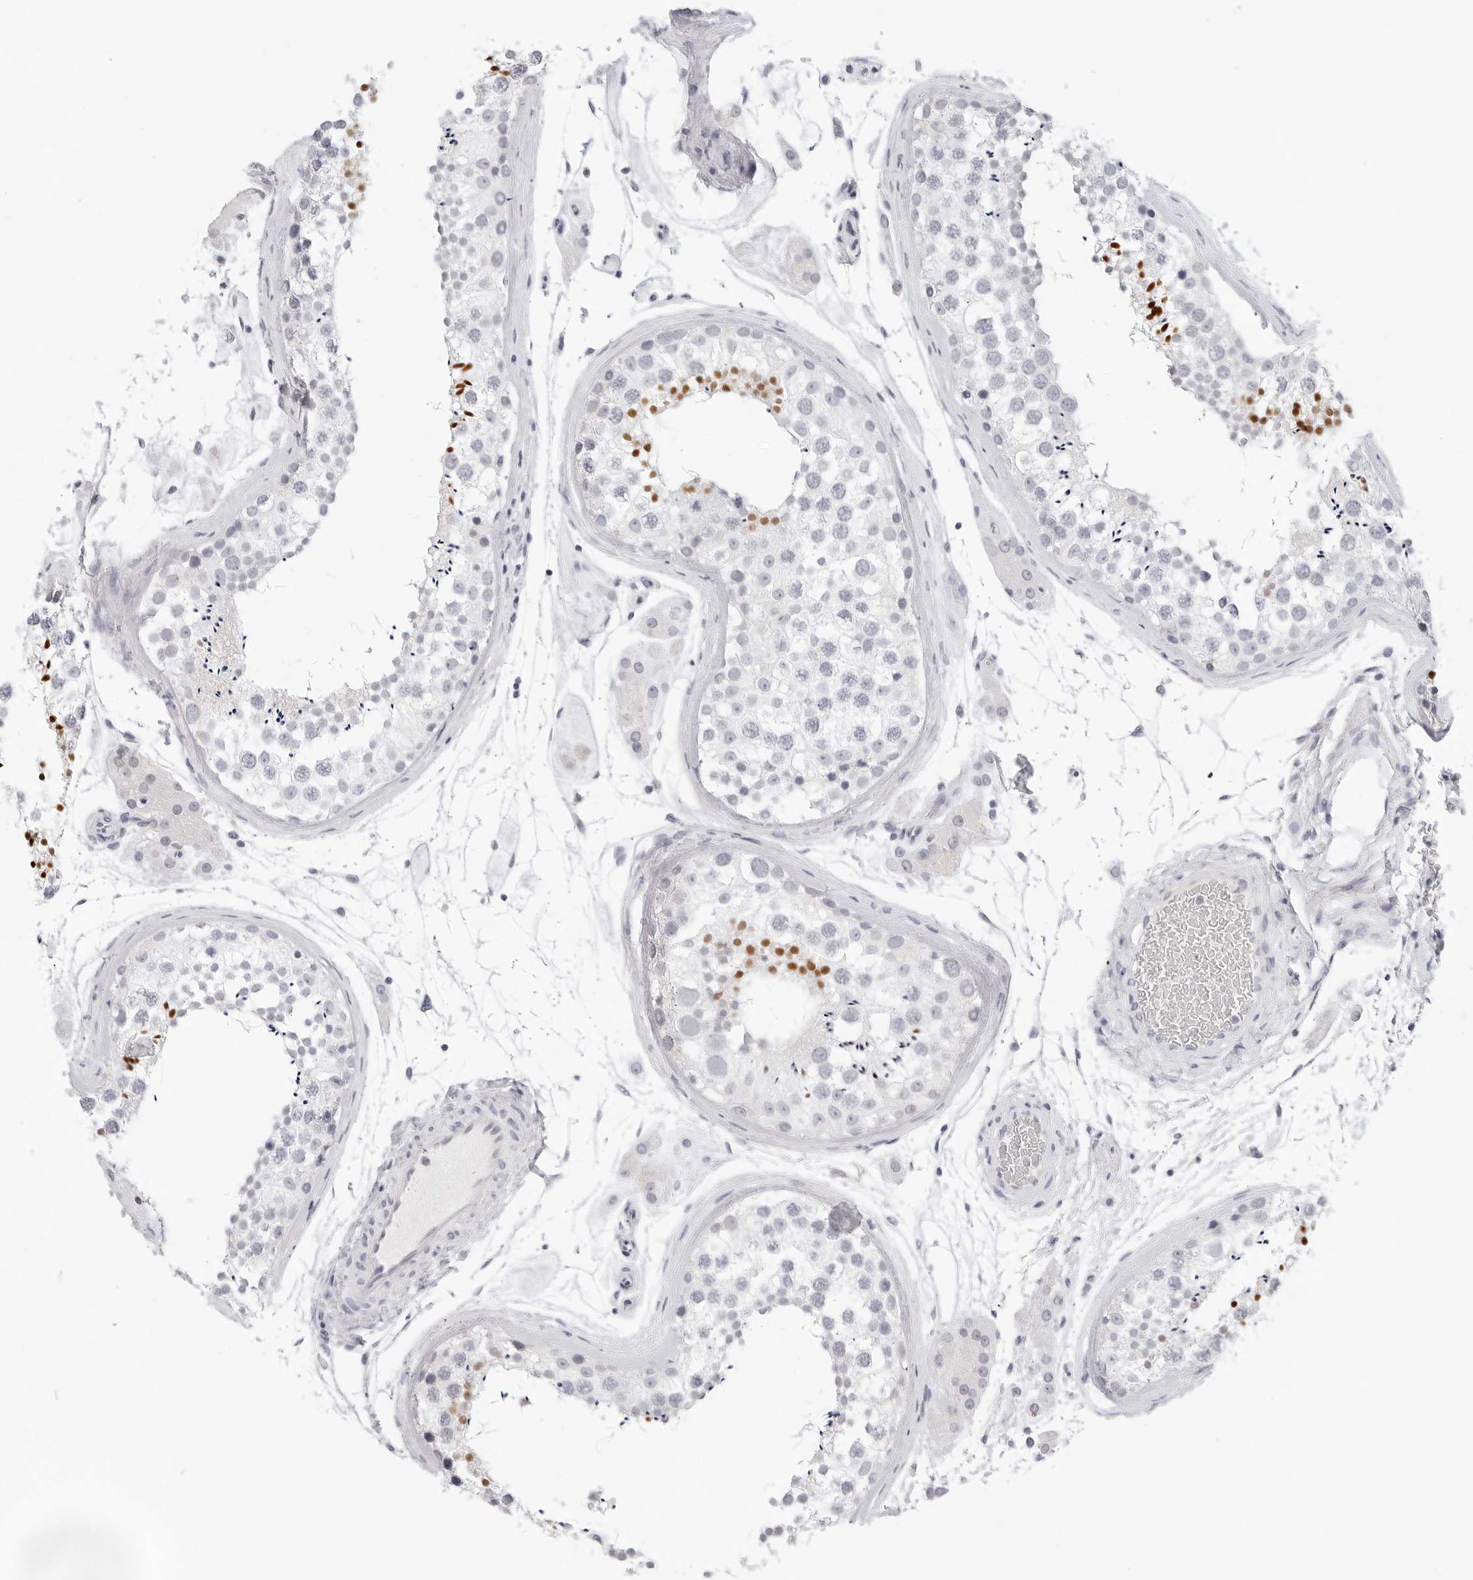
{"staining": {"intensity": "strong", "quantity": "<25%", "location": "nuclear"}, "tissue": "testis", "cell_type": "Cells in seminiferous ducts", "image_type": "normal", "snomed": [{"axis": "morphology", "description": "Normal tissue, NOS"}, {"axis": "topography", "description": "Testis"}], "caption": "IHC photomicrograph of benign testis: human testis stained using immunohistochemistry exhibits medium levels of strong protein expression localized specifically in the nuclear of cells in seminiferous ducts, appearing as a nuclear brown color.", "gene": "EDN2", "patient": {"sex": "male", "age": 46}}